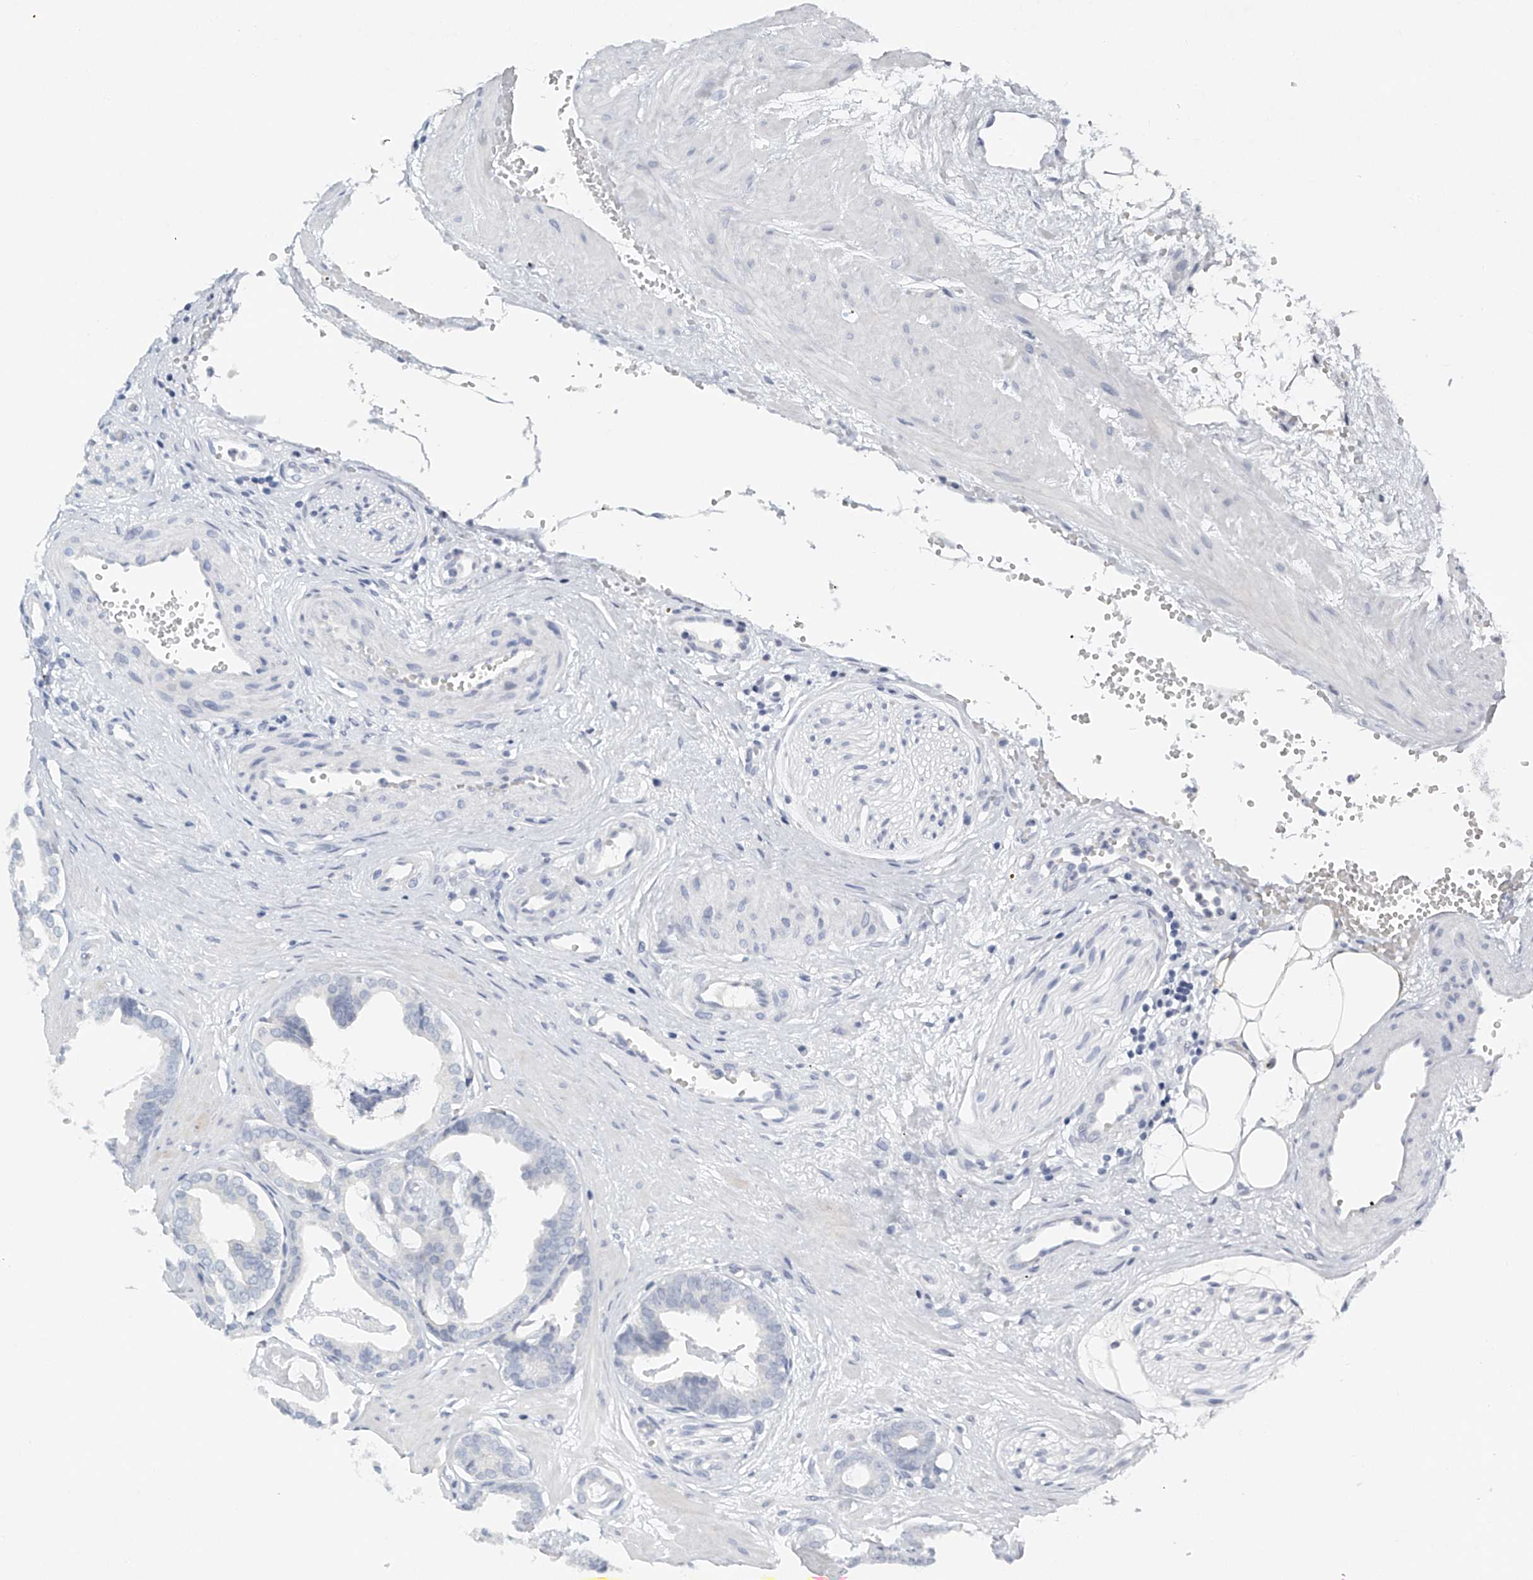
{"staining": {"intensity": "negative", "quantity": "none", "location": "none"}, "tissue": "prostate cancer", "cell_type": "Tumor cells", "image_type": "cancer", "snomed": [{"axis": "morphology", "description": "Adenocarcinoma, Low grade"}, {"axis": "topography", "description": "Prostate"}], "caption": "High magnification brightfield microscopy of prostate cancer stained with DAB (brown) and counterstained with hematoxylin (blue): tumor cells show no significant expression. Brightfield microscopy of immunohistochemistry stained with DAB (3,3'-diaminobenzidine) (brown) and hematoxylin (blue), captured at high magnification.", "gene": "FAT2", "patient": {"sex": "male", "age": 53}}